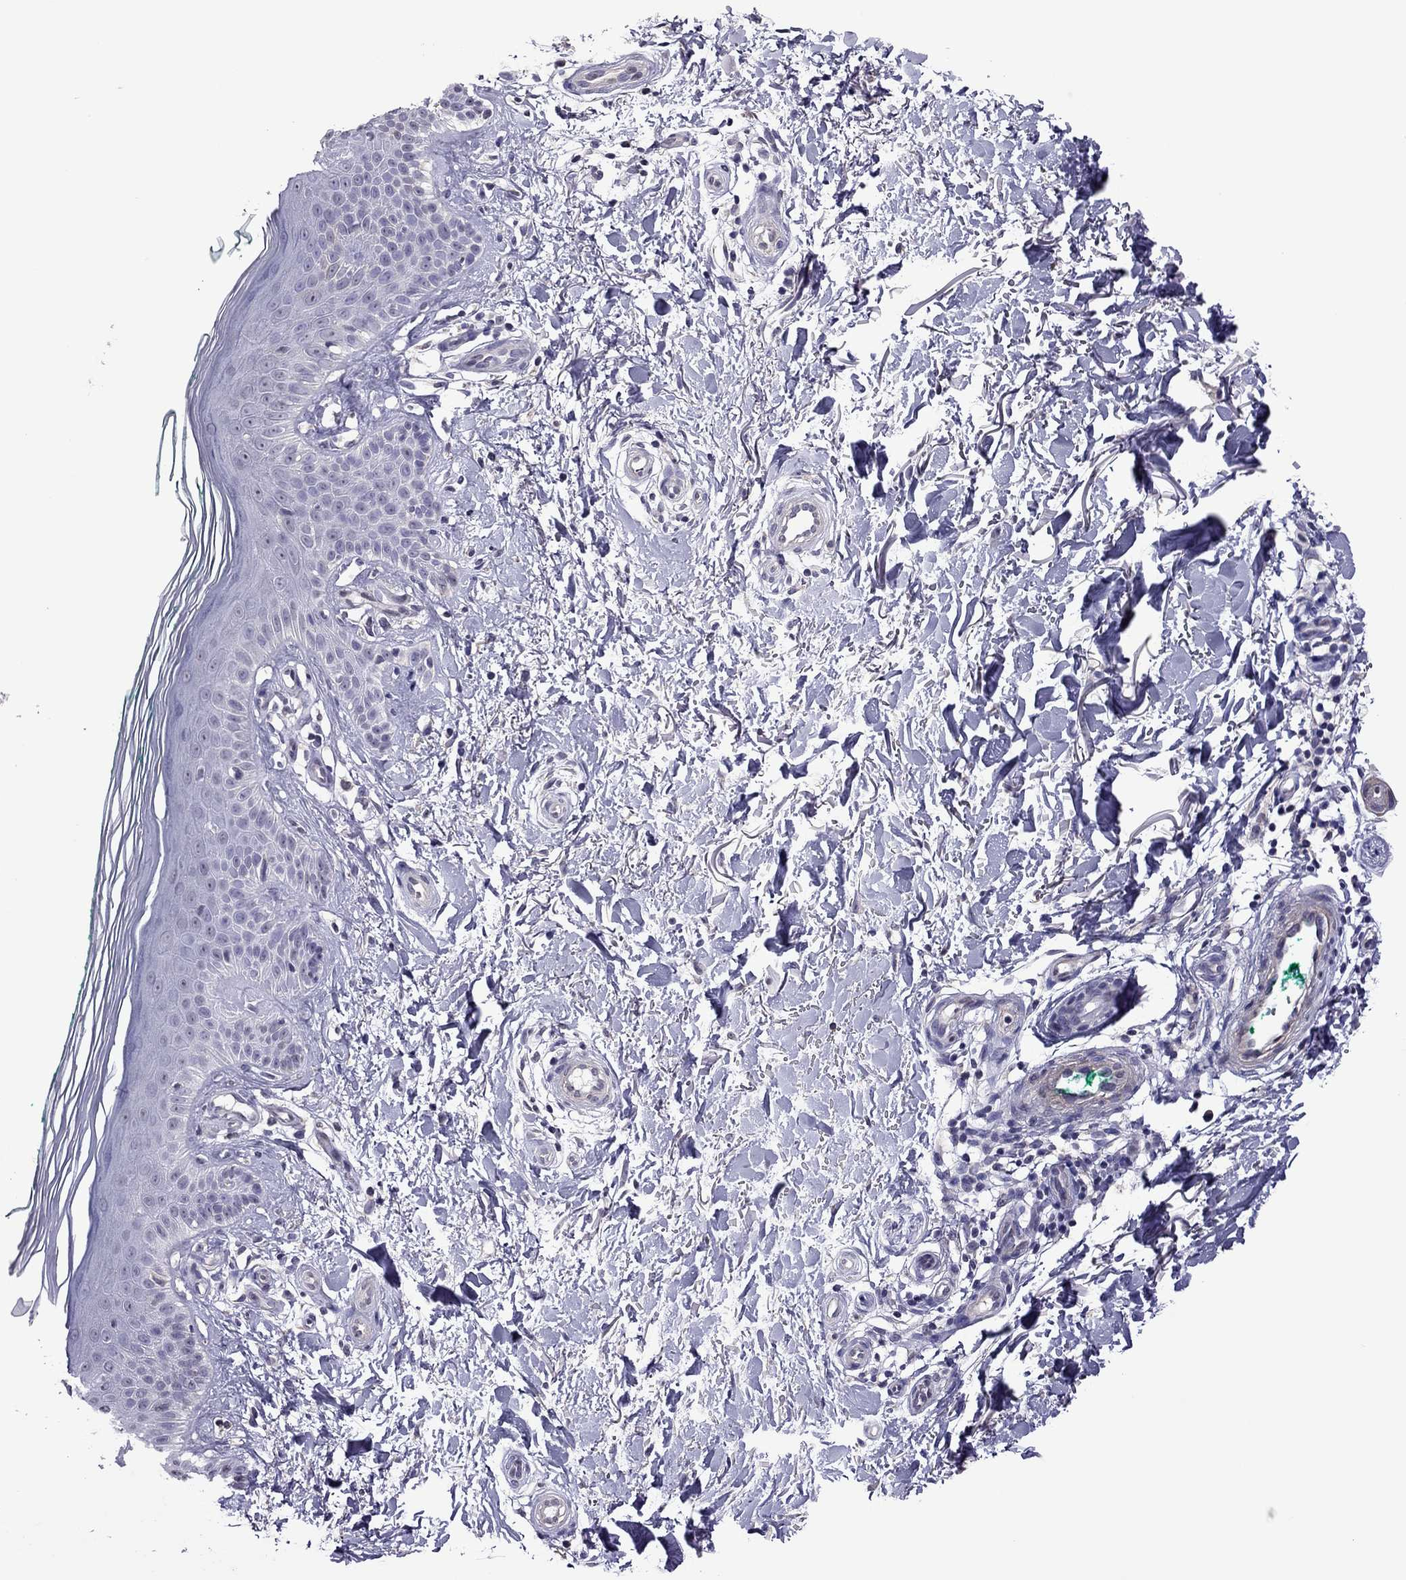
{"staining": {"intensity": "negative", "quantity": "none", "location": "none"}, "tissue": "skin", "cell_type": "Fibroblasts", "image_type": "normal", "snomed": [{"axis": "morphology", "description": "Normal tissue, NOS"}, {"axis": "morphology", "description": "Inflammation, NOS"}, {"axis": "morphology", "description": "Fibrosis, NOS"}, {"axis": "topography", "description": "Skin"}], "caption": "This is an immunohistochemistry (IHC) micrograph of benign human skin. There is no staining in fibroblasts.", "gene": "SLC16A8", "patient": {"sex": "male", "age": 71}}